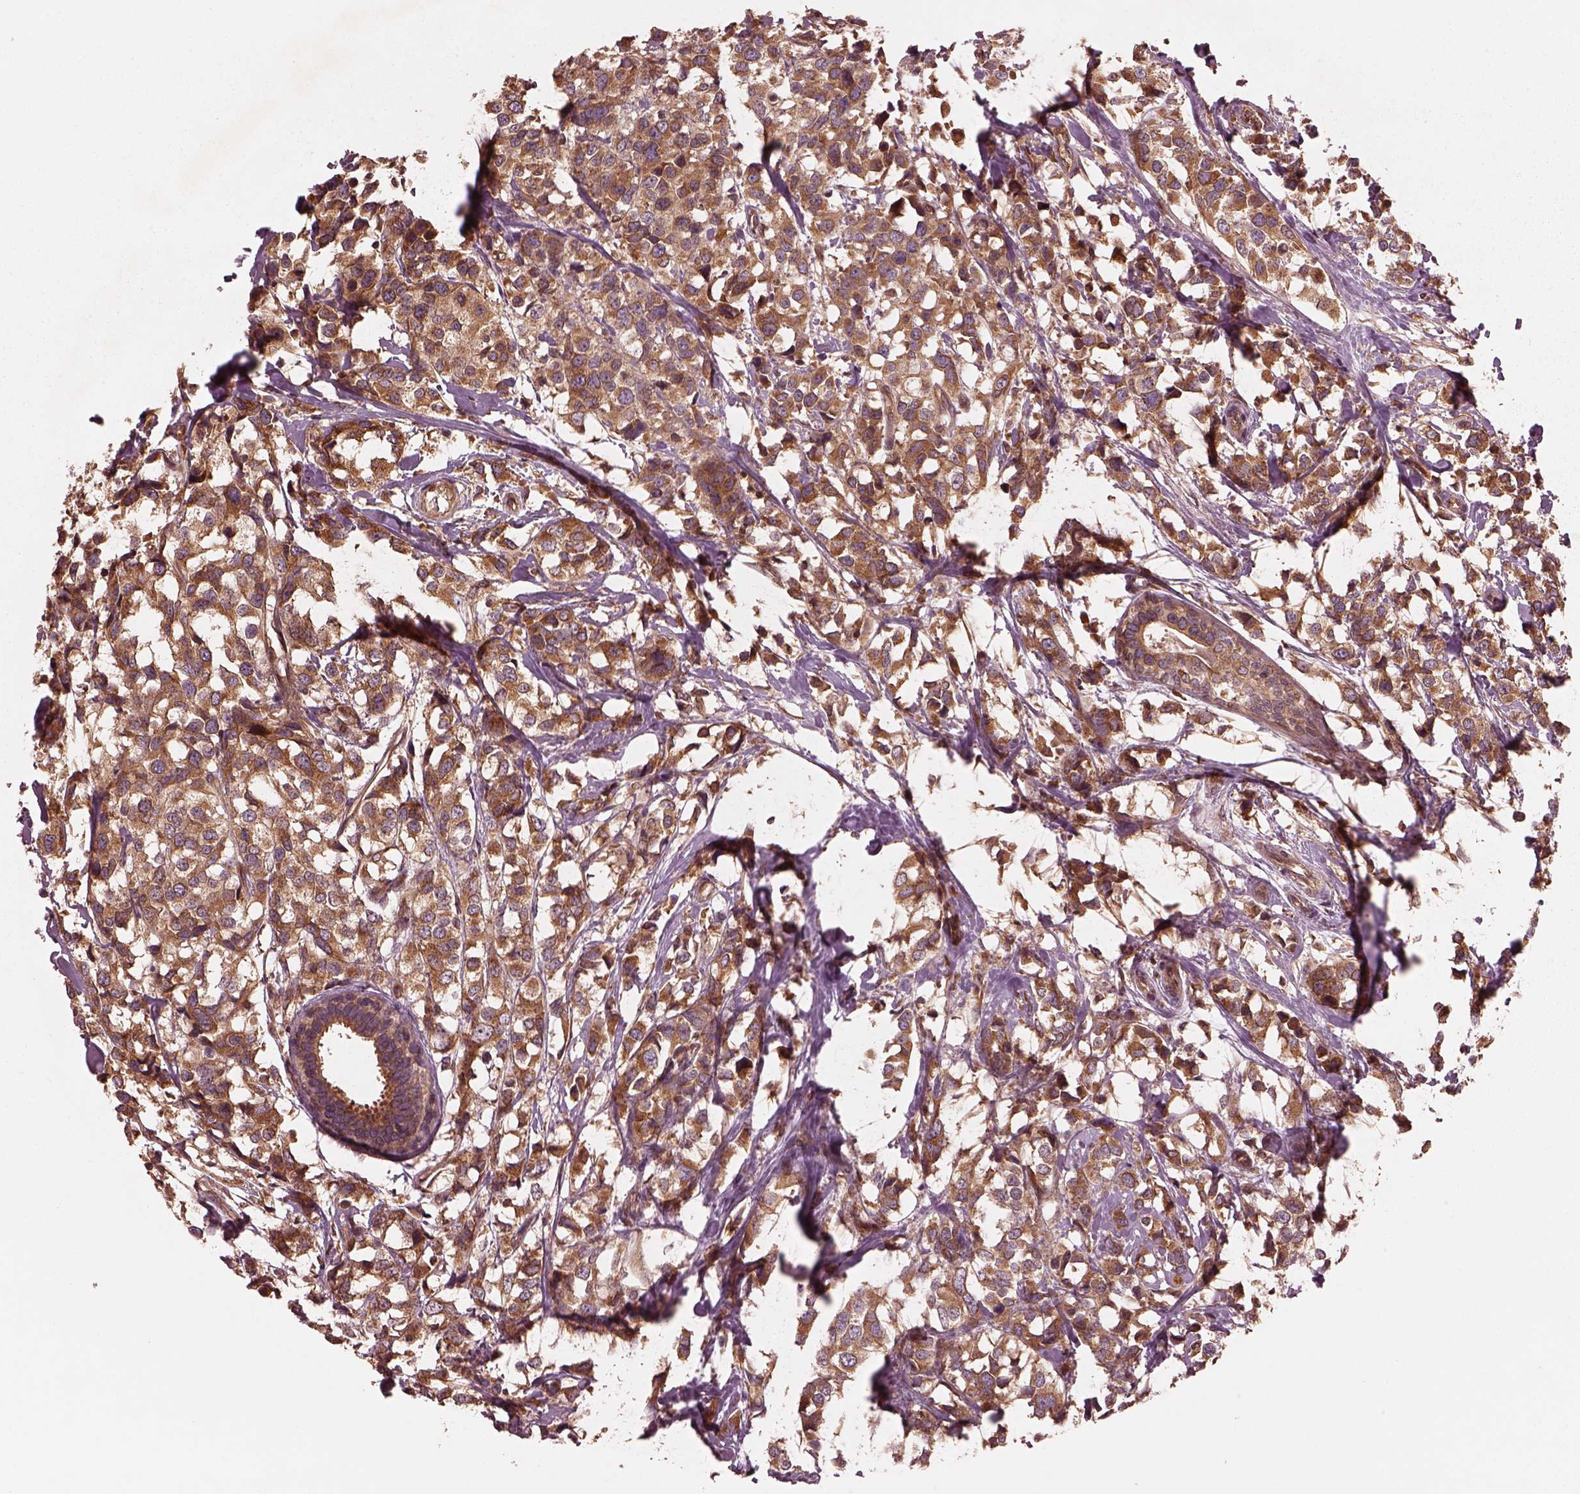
{"staining": {"intensity": "strong", "quantity": ">75%", "location": "cytoplasmic/membranous"}, "tissue": "breast cancer", "cell_type": "Tumor cells", "image_type": "cancer", "snomed": [{"axis": "morphology", "description": "Lobular carcinoma"}, {"axis": "topography", "description": "Breast"}], "caption": "Human lobular carcinoma (breast) stained with a brown dye reveals strong cytoplasmic/membranous positive positivity in about >75% of tumor cells.", "gene": "PIK3R2", "patient": {"sex": "female", "age": 59}}